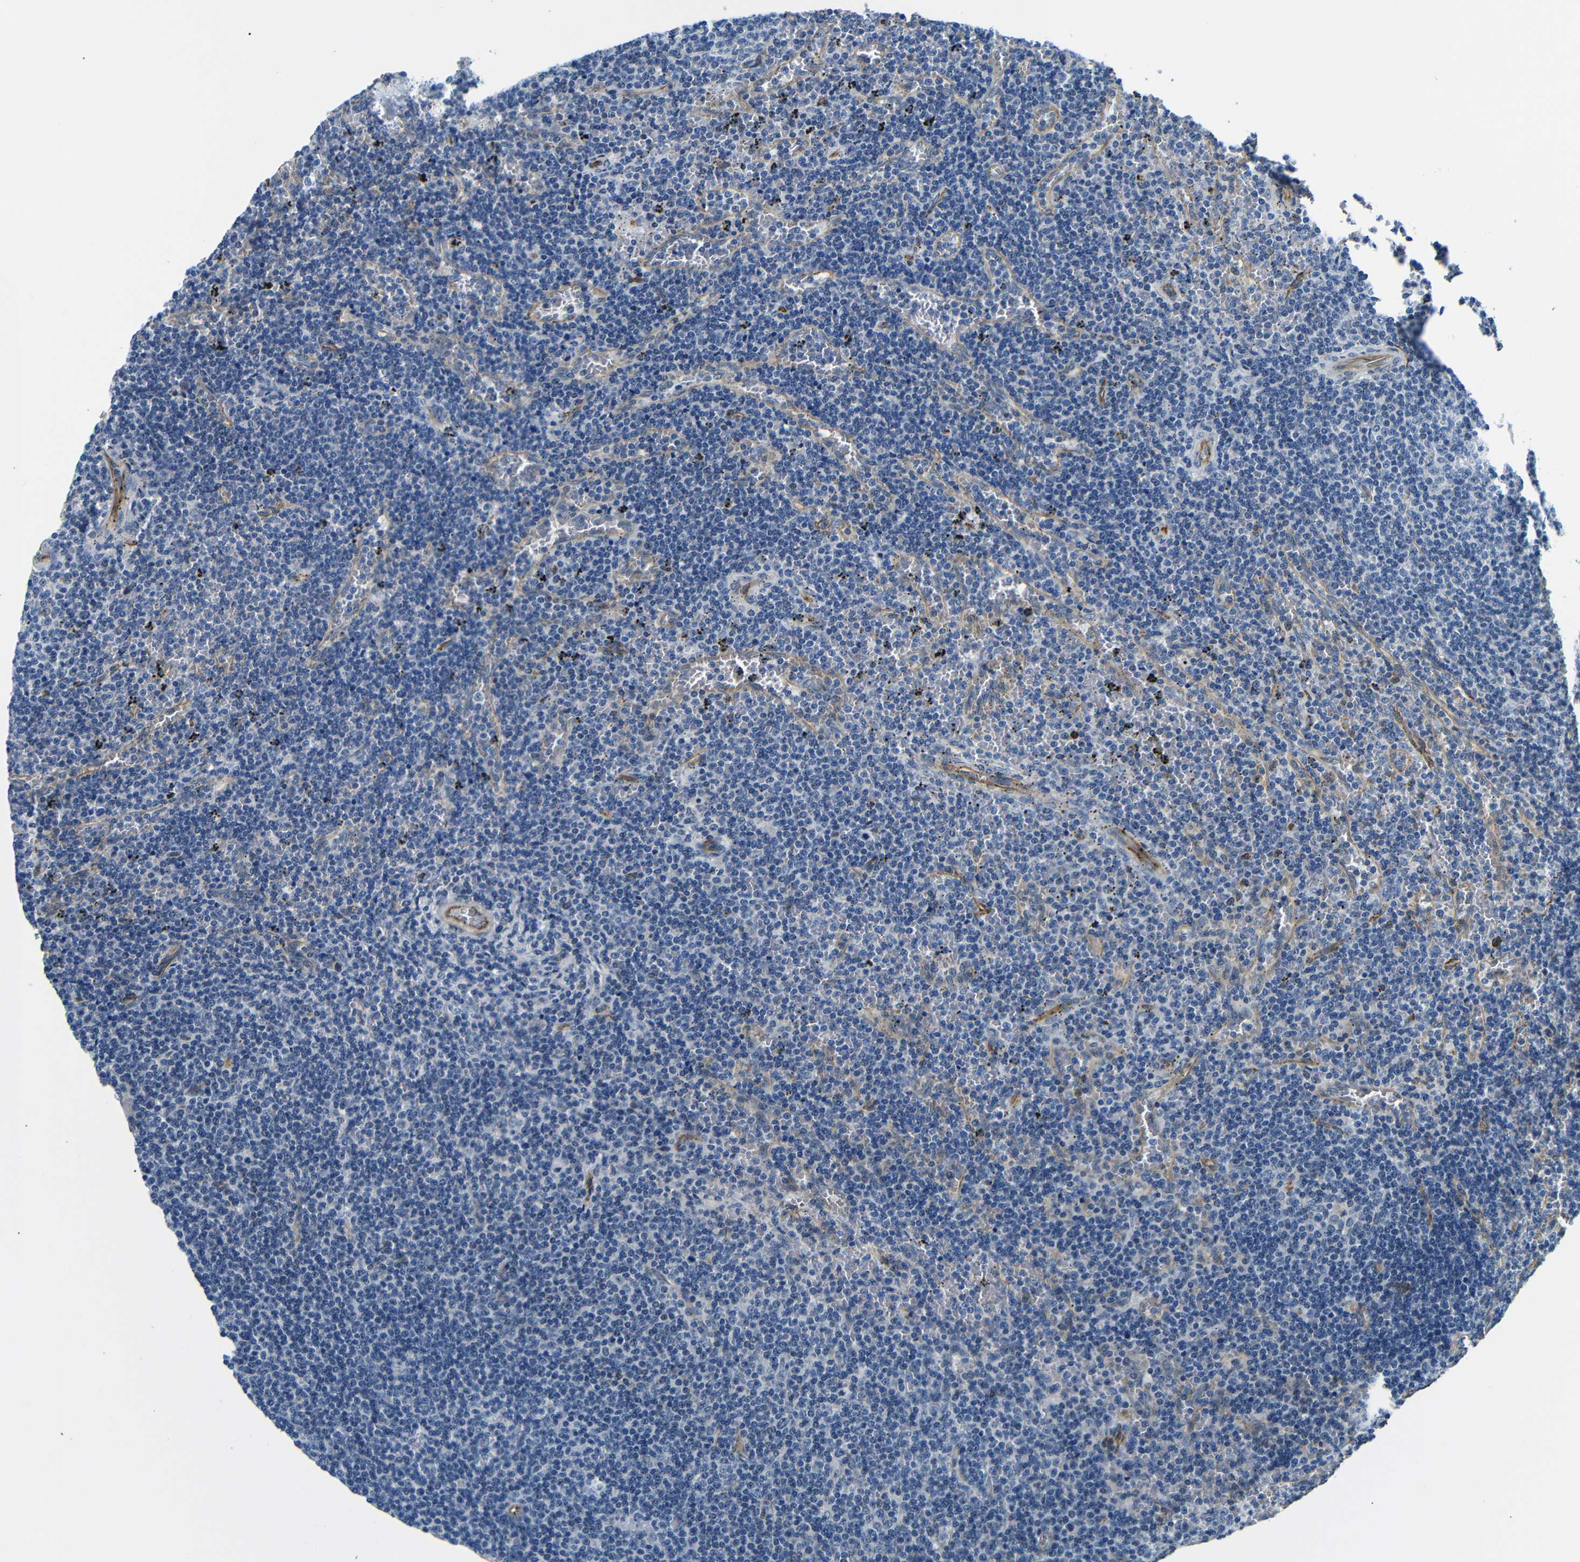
{"staining": {"intensity": "negative", "quantity": "none", "location": "none"}, "tissue": "lymphoma", "cell_type": "Tumor cells", "image_type": "cancer", "snomed": [{"axis": "morphology", "description": "Malignant lymphoma, non-Hodgkin's type, Low grade"}, {"axis": "topography", "description": "Spleen"}], "caption": "Human malignant lymphoma, non-Hodgkin's type (low-grade) stained for a protein using immunohistochemistry exhibits no positivity in tumor cells.", "gene": "TAFA1", "patient": {"sex": "female", "age": 50}}